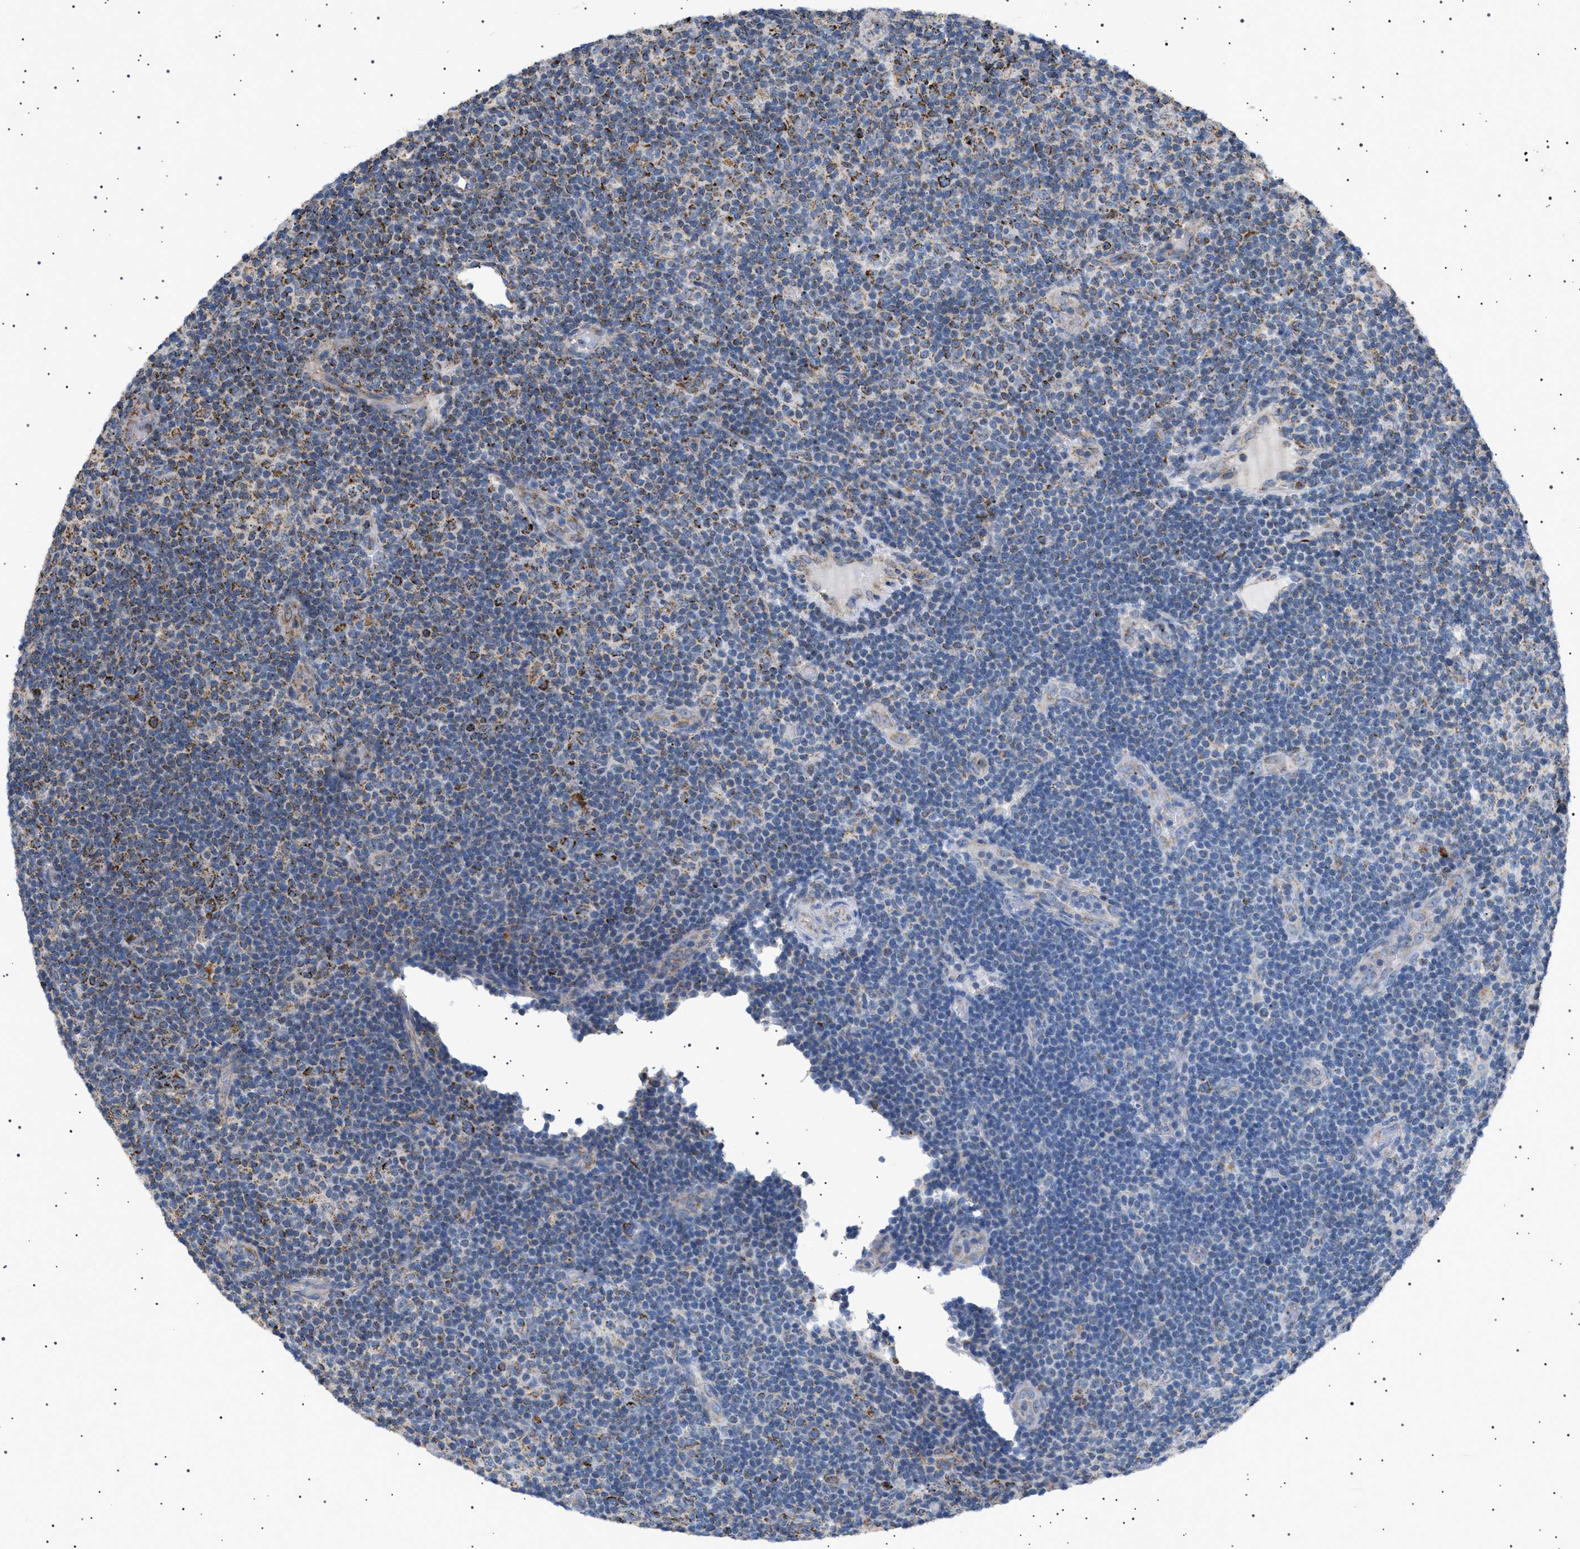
{"staining": {"intensity": "strong", "quantity": "<25%", "location": "cytoplasmic/membranous"}, "tissue": "lymphoma", "cell_type": "Tumor cells", "image_type": "cancer", "snomed": [{"axis": "morphology", "description": "Malignant lymphoma, non-Hodgkin's type, Low grade"}, {"axis": "topography", "description": "Lymph node"}], "caption": "A high-resolution histopathology image shows immunohistochemistry staining of lymphoma, which exhibits strong cytoplasmic/membranous staining in about <25% of tumor cells.", "gene": "UBXN8", "patient": {"sex": "male", "age": 83}}